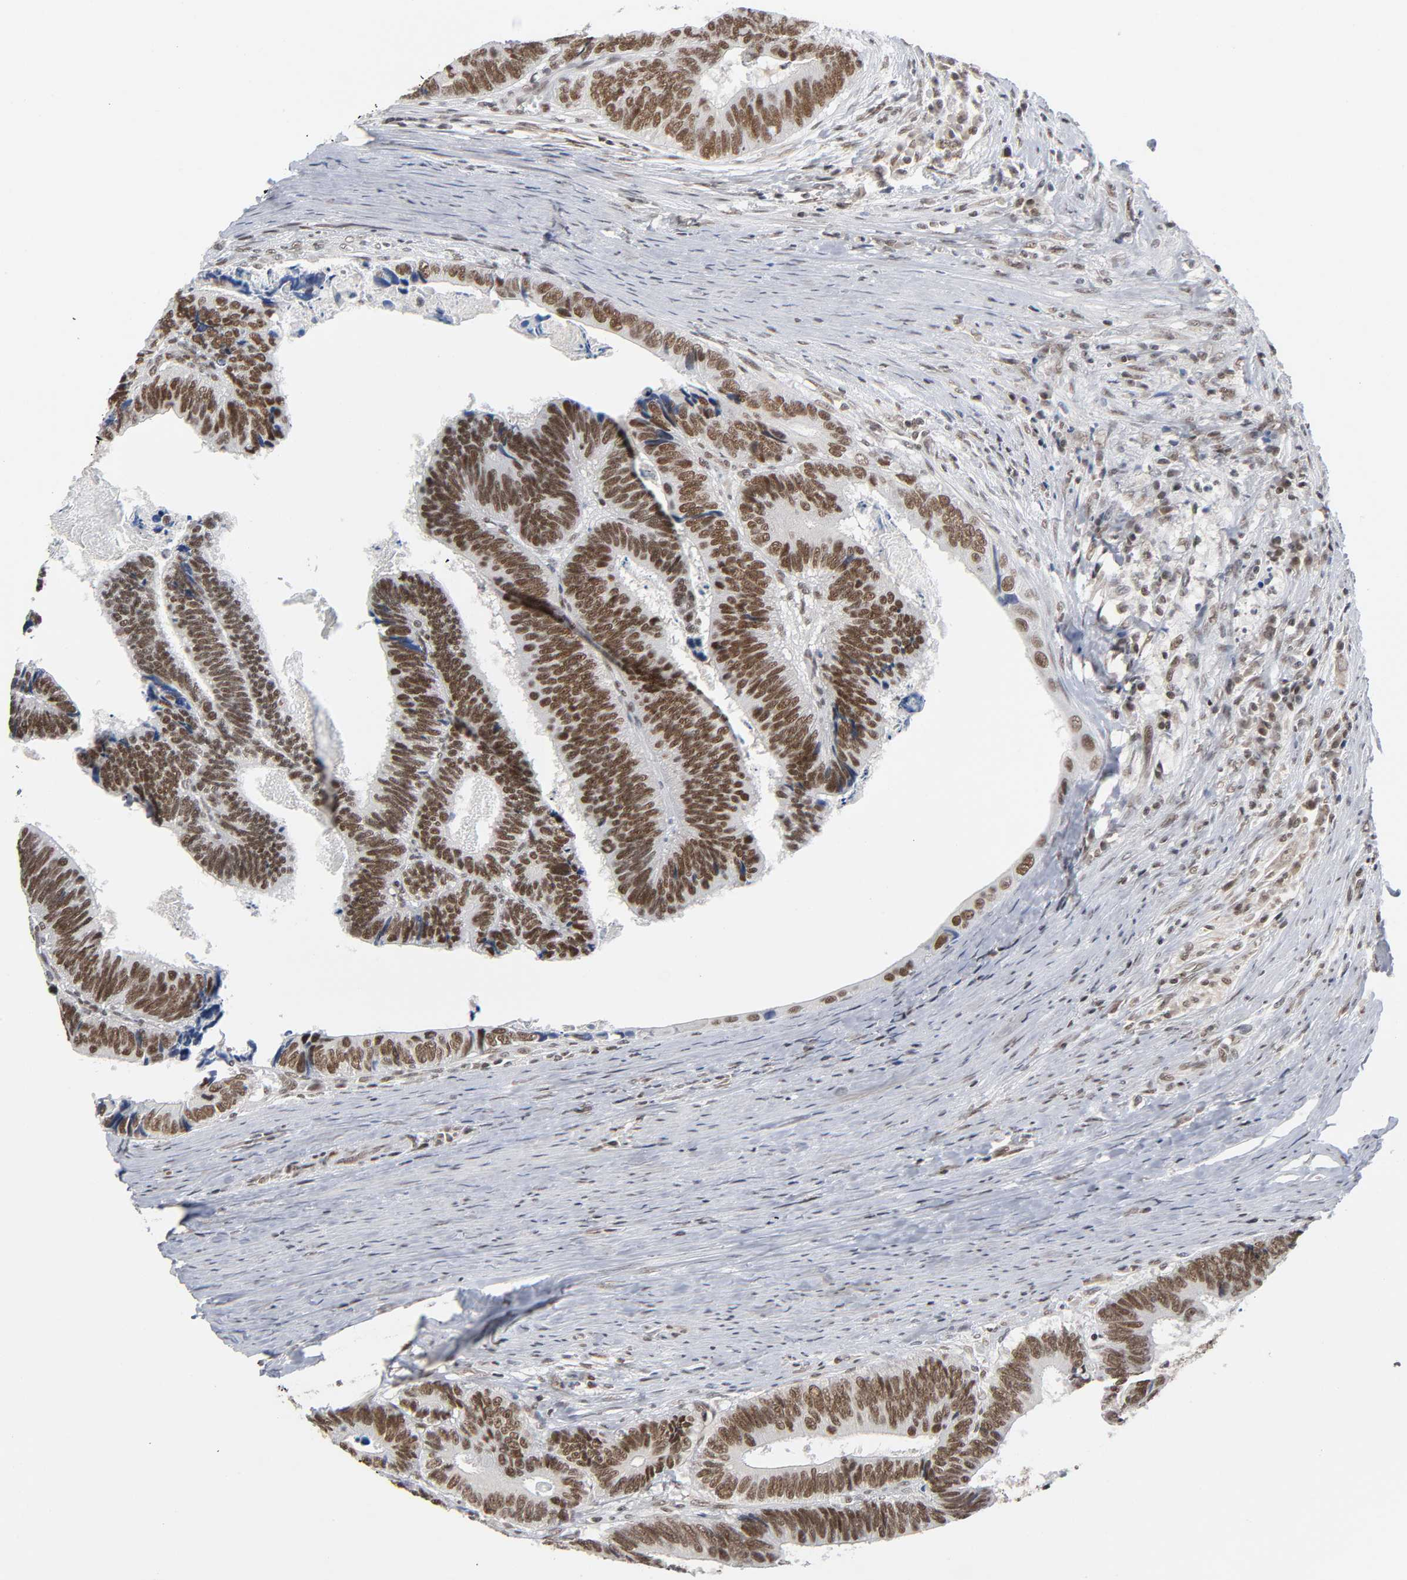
{"staining": {"intensity": "strong", "quantity": ">75%", "location": "nuclear"}, "tissue": "colorectal cancer", "cell_type": "Tumor cells", "image_type": "cancer", "snomed": [{"axis": "morphology", "description": "Adenocarcinoma, NOS"}, {"axis": "topography", "description": "Colon"}], "caption": "Colorectal cancer (adenocarcinoma) stained for a protein shows strong nuclear positivity in tumor cells. (Stains: DAB (3,3'-diaminobenzidine) in brown, nuclei in blue, Microscopy: brightfield microscopy at high magnification).", "gene": "ZNF384", "patient": {"sex": "male", "age": 72}}